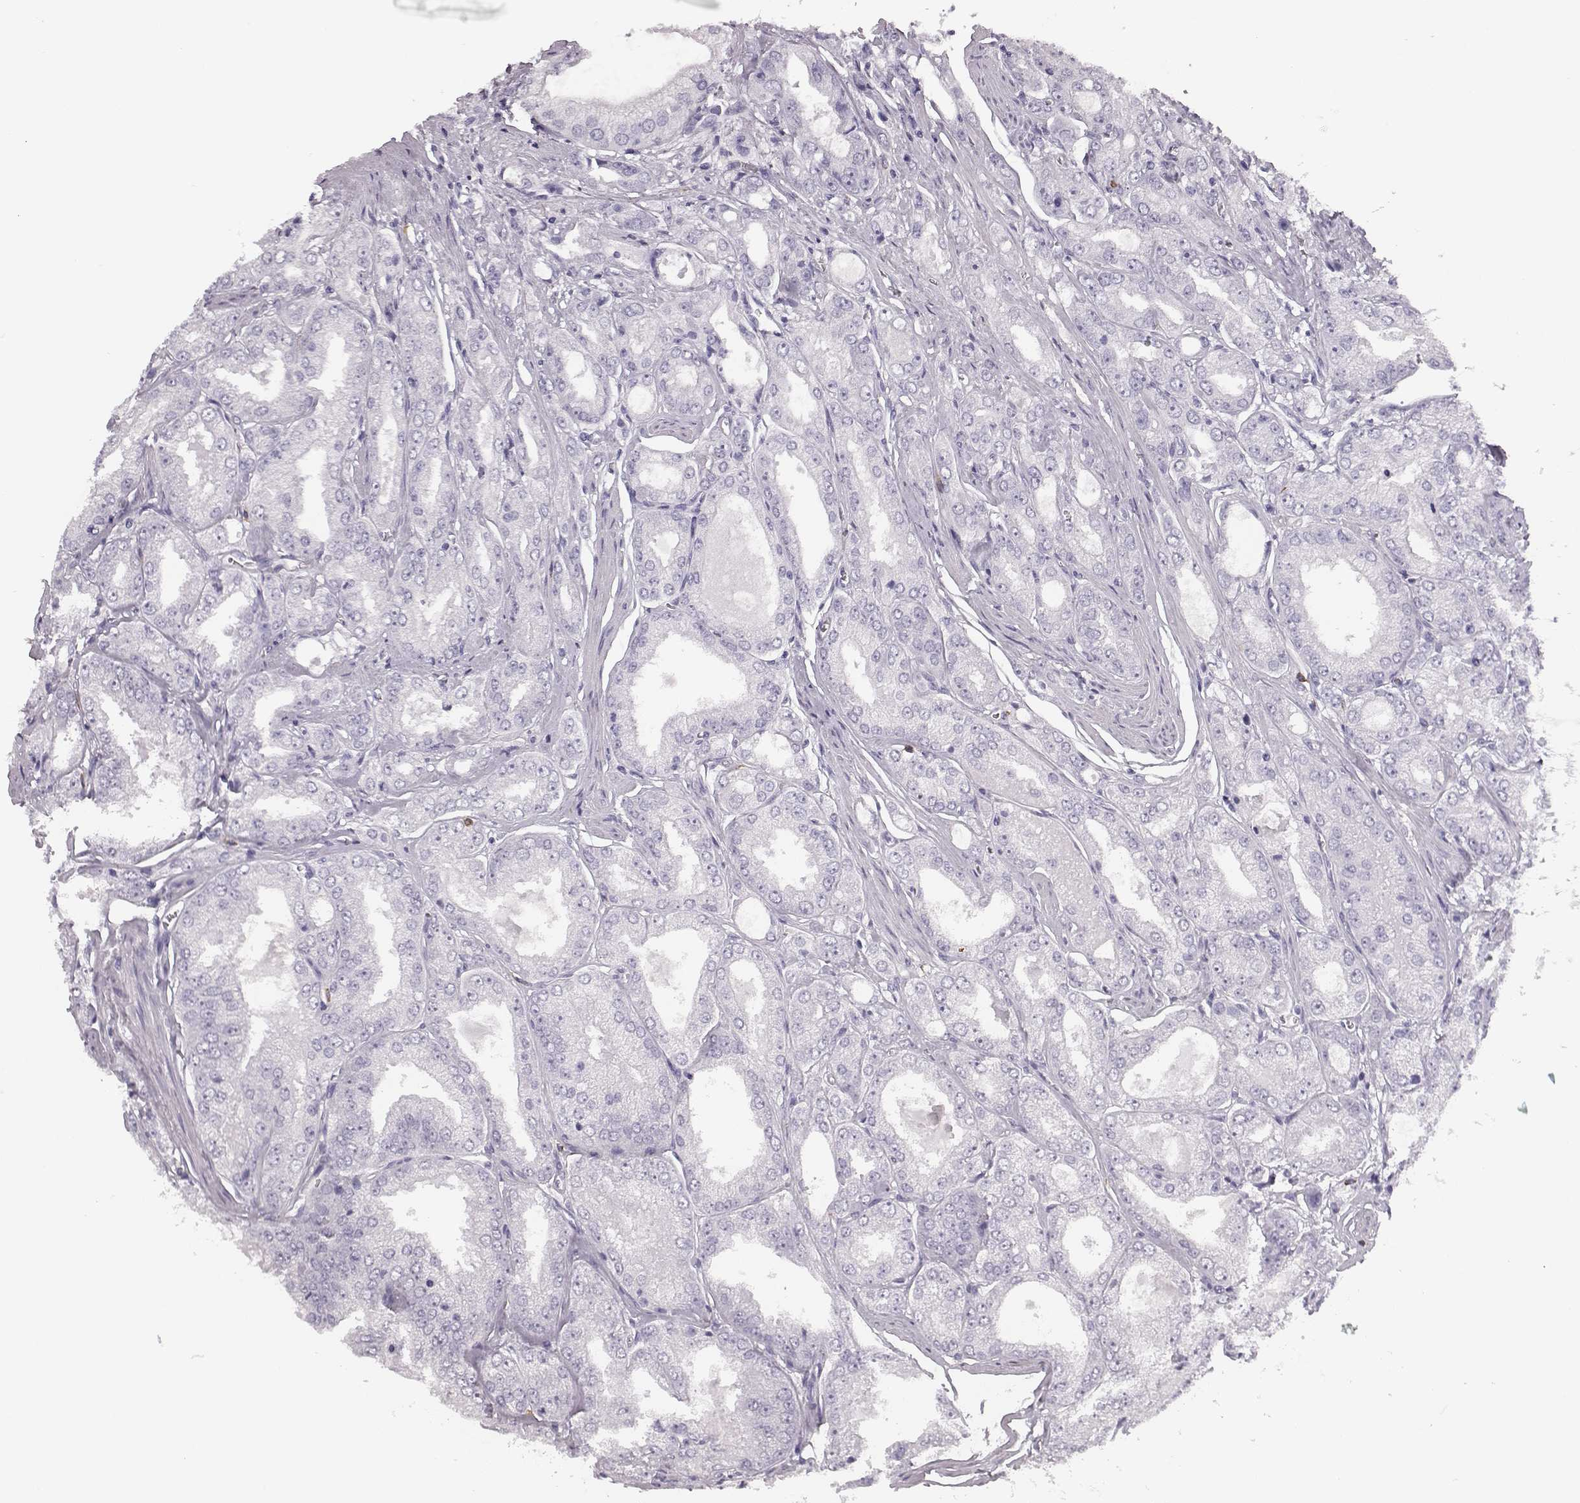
{"staining": {"intensity": "negative", "quantity": "none", "location": "none"}, "tissue": "prostate cancer", "cell_type": "Tumor cells", "image_type": "cancer", "snomed": [{"axis": "morphology", "description": "Adenocarcinoma, NOS"}, {"axis": "morphology", "description": "Adenocarcinoma, High grade"}, {"axis": "topography", "description": "Prostate"}], "caption": "Immunohistochemistry (IHC) of adenocarcinoma (high-grade) (prostate) demonstrates no staining in tumor cells.", "gene": "NPTXR", "patient": {"sex": "male", "age": 70}}